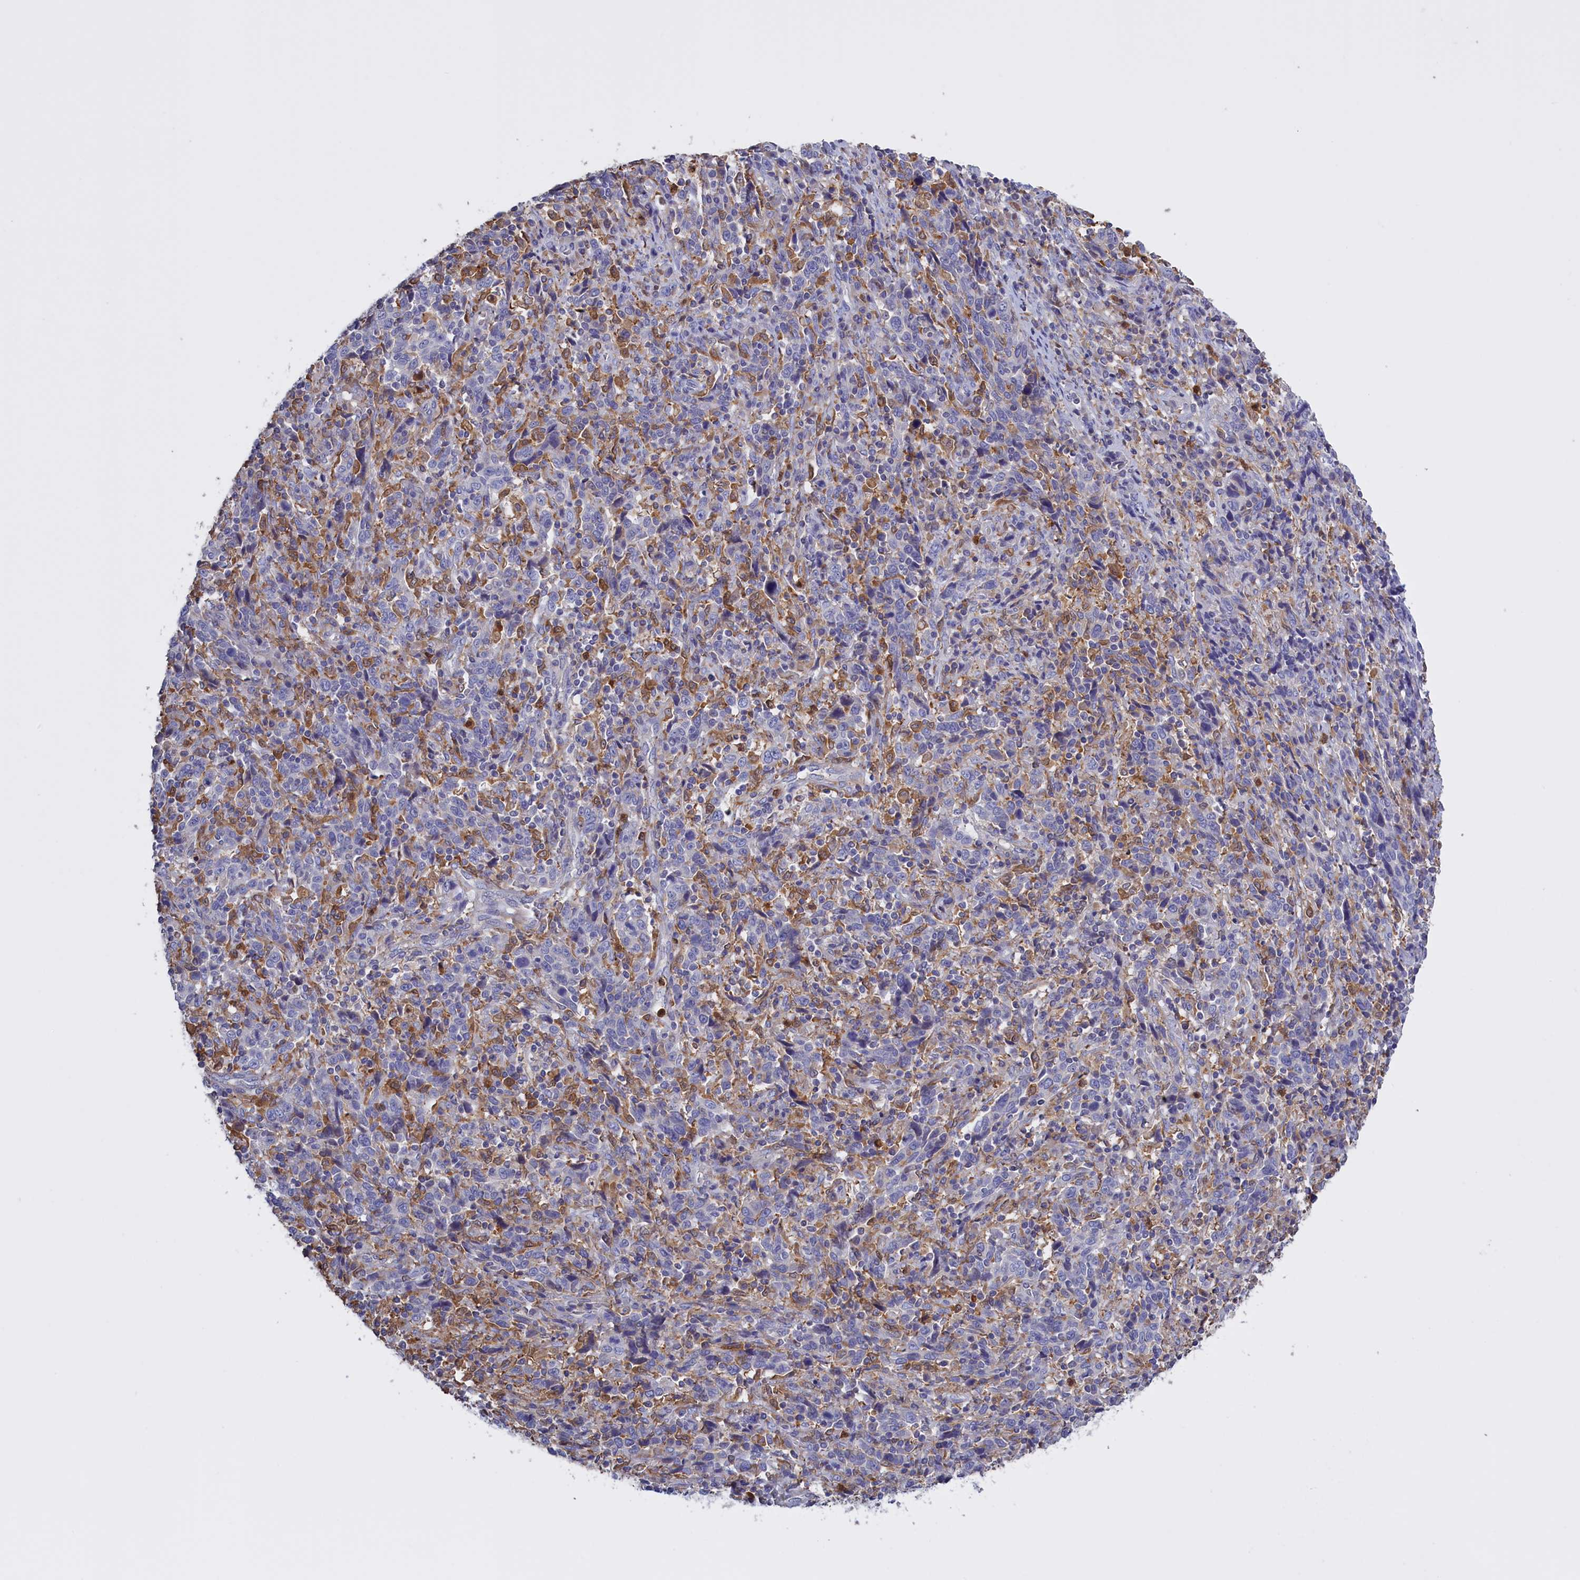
{"staining": {"intensity": "negative", "quantity": "none", "location": "none"}, "tissue": "cervical cancer", "cell_type": "Tumor cells", "image_type": "cancer", "snomed": [{"axis": "morphology", "description": "Squamous cell carcinoma, NOS"}, {"axis": "topography", "description": "Cervix"}], "caption": "This photomicrograph is of squamous cell carcinoma (cervical) stained with immunohistochemistry (IHC) to label a protein in brown with the nuclei are counter-stained blue. There is no positivity in tumor cells. Nuclei are stained in blue.", "gene": "FAM149B1", "patient": {"sex": "female", "age": 46}}